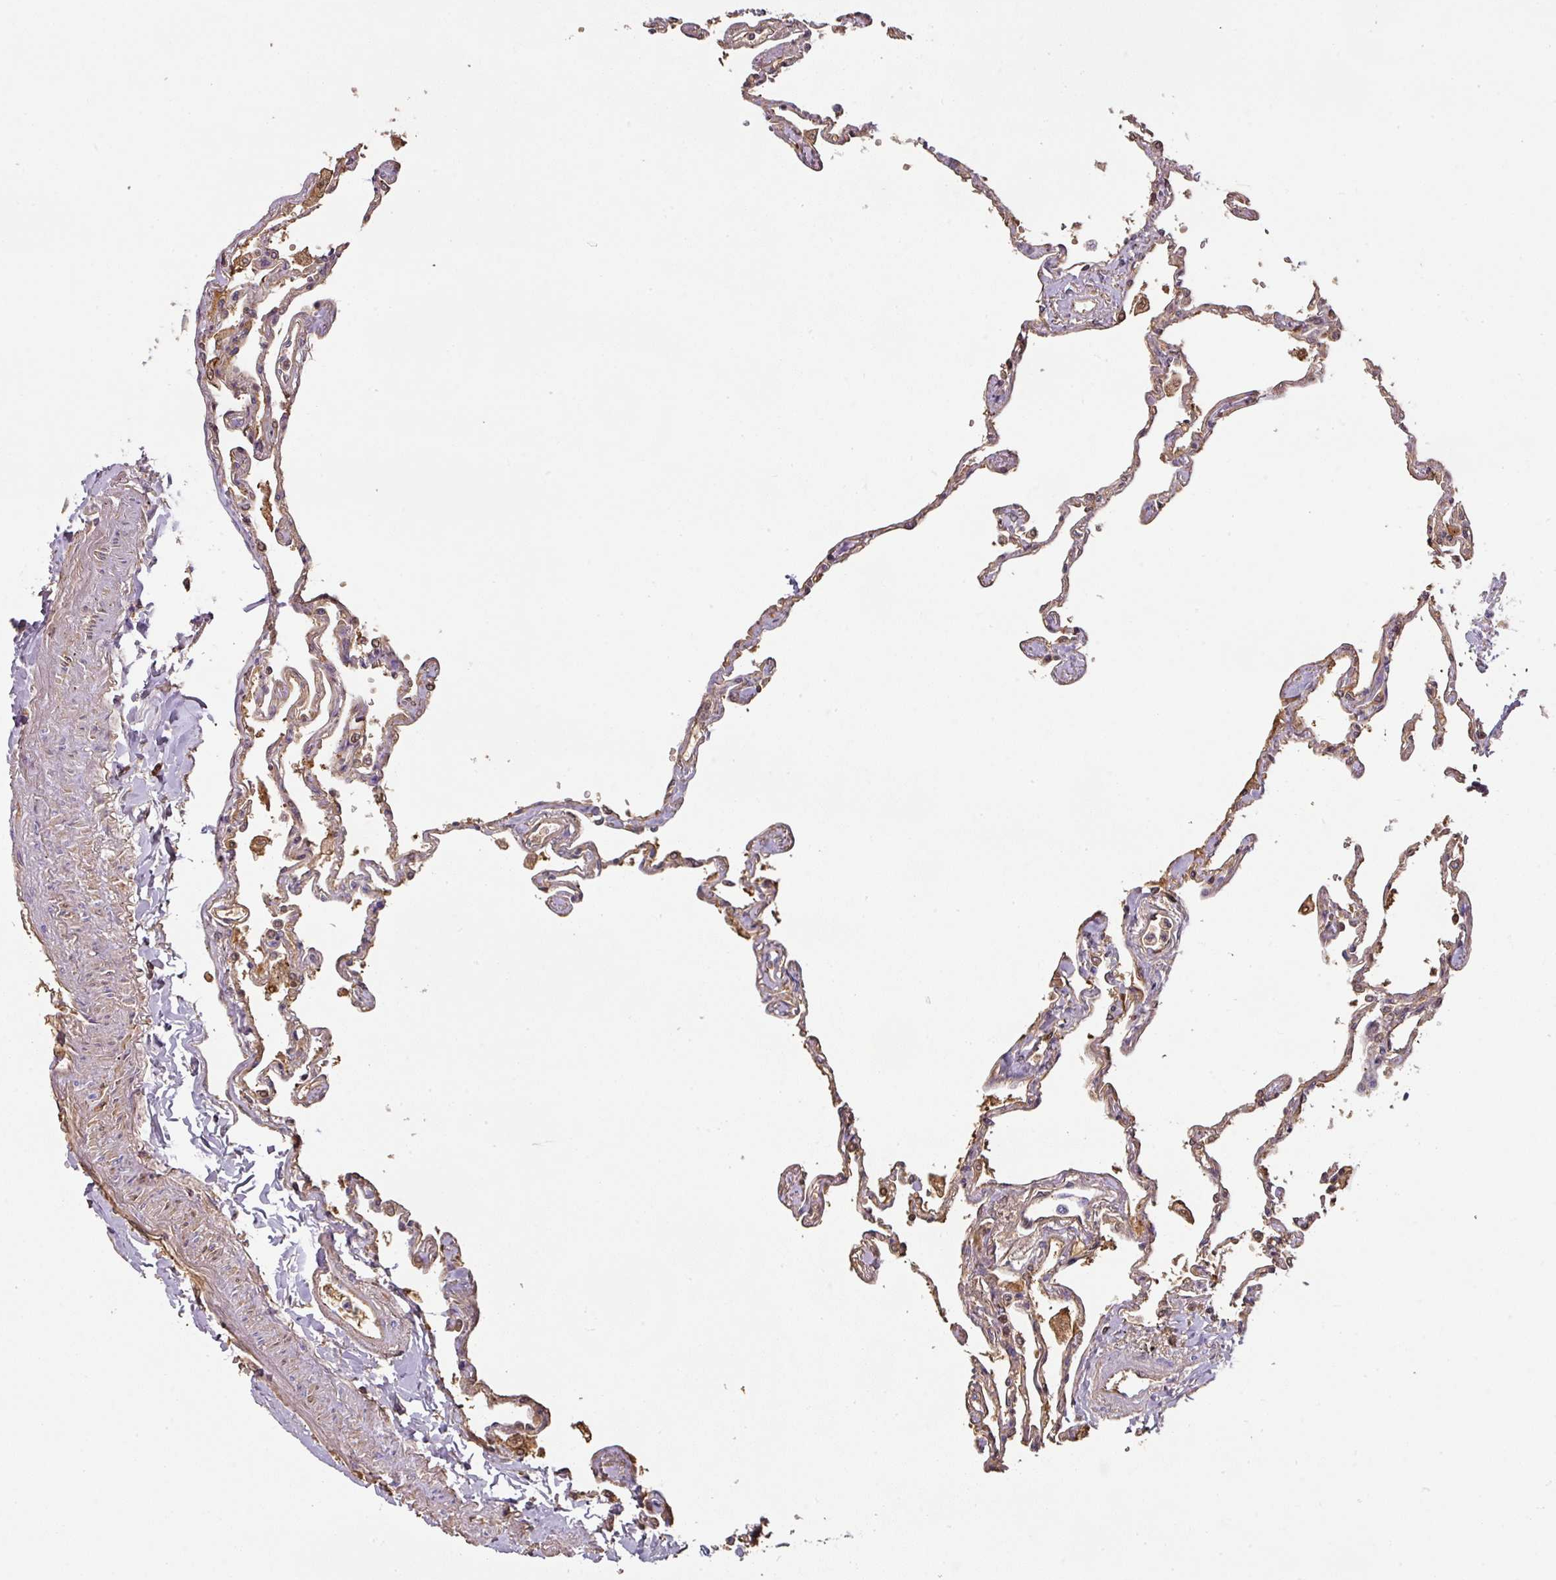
{"staining": {"intensity": "moderate", "quantity": "25%-75%", "location": "cytoplasmic/membranous"}, "tissue": "lung", "cell_type": "Alveolar cells", "image_type": "normal", "snomed": [{"axis": "morphology", "description": "Normal tissue, NOS"}, {"axis": "topography", "description": "Lung"}], "caption": "IHC (DAB) staining of unremarkable lung reveals moderate cytoplasmic/membranous protein expression in about 25%-75% of alveolar cells.", "gene": "CCZ1B", "patient": {"sex": "female", "age": 67}}